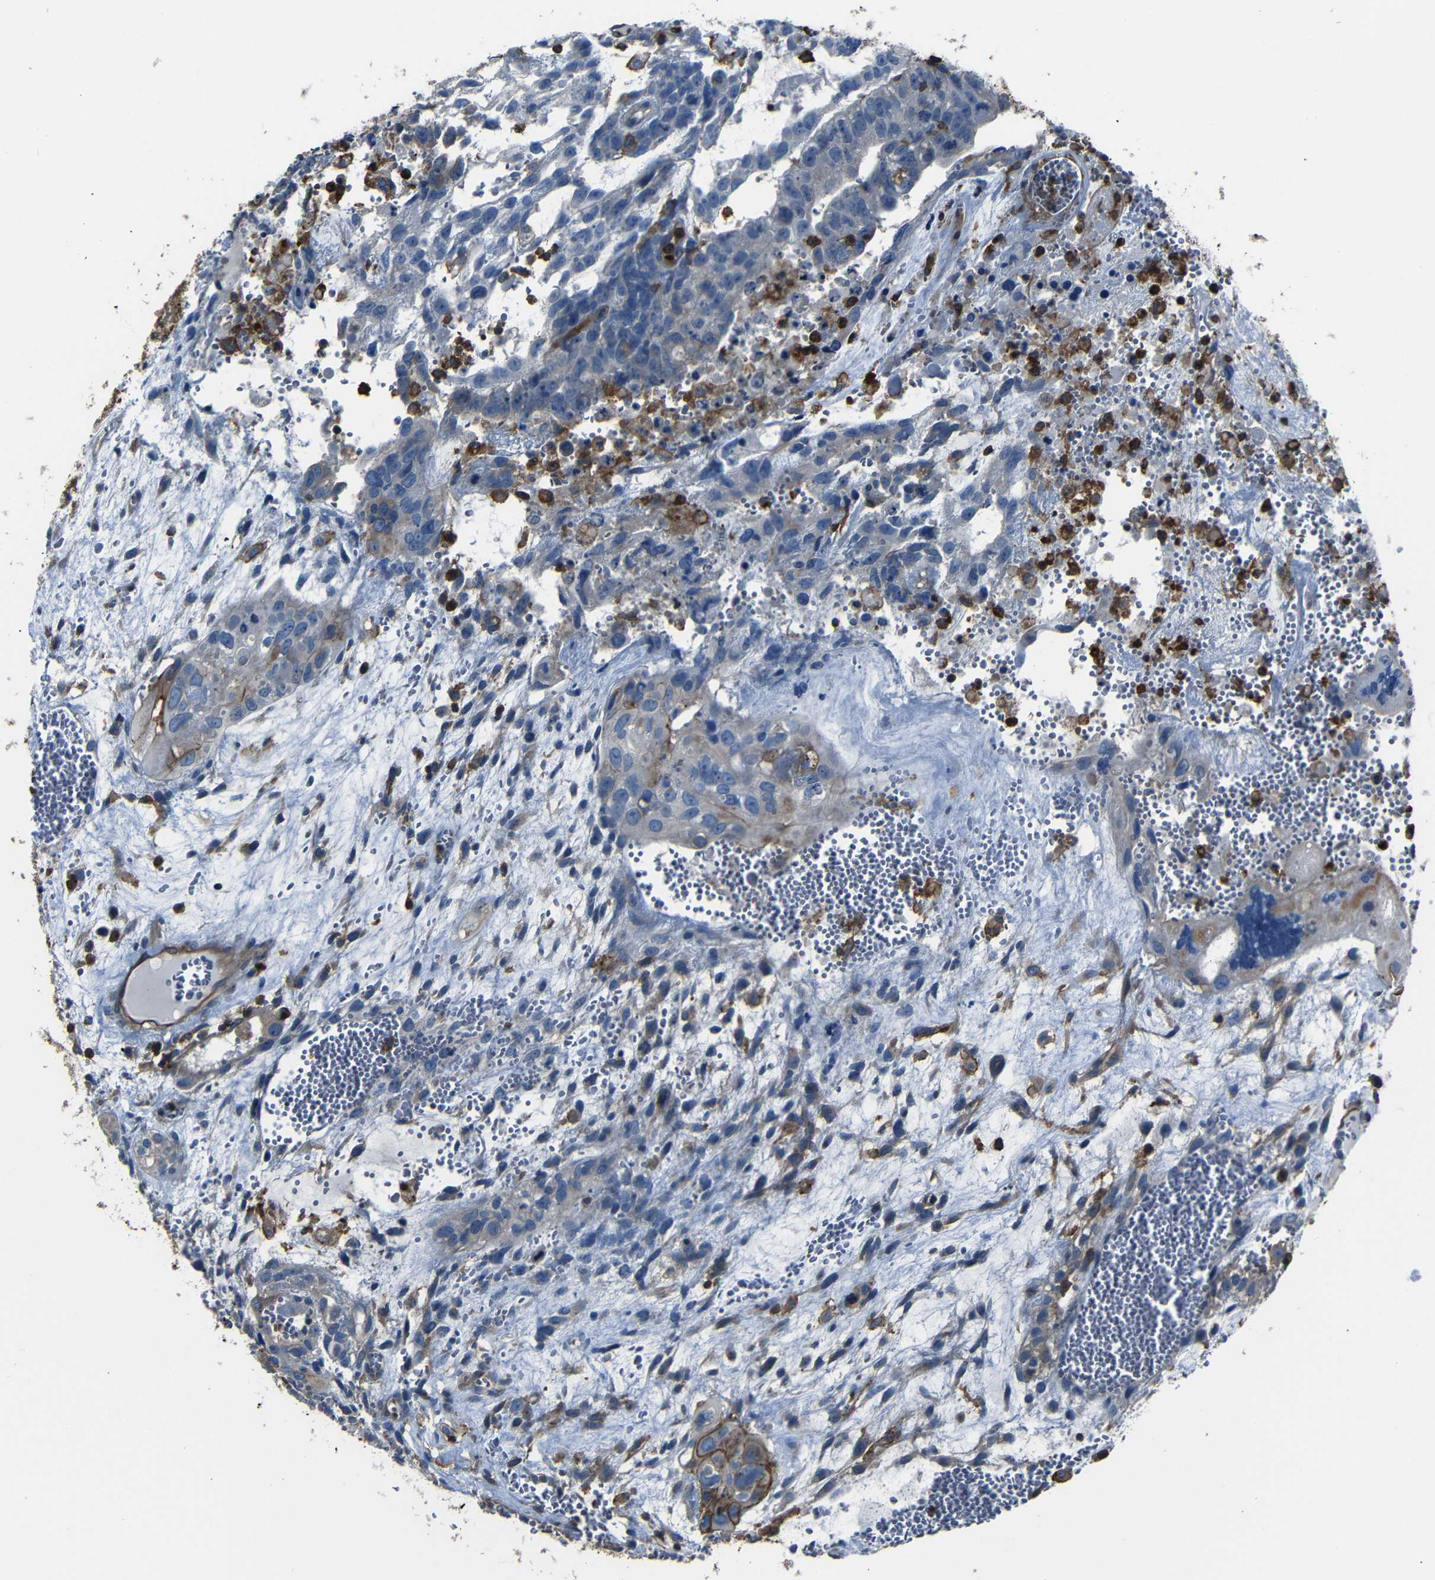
{"staining": {"intensity": "weak", "quantity": "<25%", "location": "cytoplasmic/membranous"}, "tissue": "testis cancer", "cell_type": "Tumor cells", "image_type": "cancer", "snomed": [{"axis": "morphology", "description": "Seminoma, NOS"}, {"axis": "morphology", "description": "Carcinoma, Embryonal, NOS"}, {"axis": "topography", "description": "Testis"}], "caption": "The IHC micrograph has no significant expression in tumor cells of testis seminoma tissue.", "gene": "ADGRE5", "patient": {"sex": "male", "age": 52}}